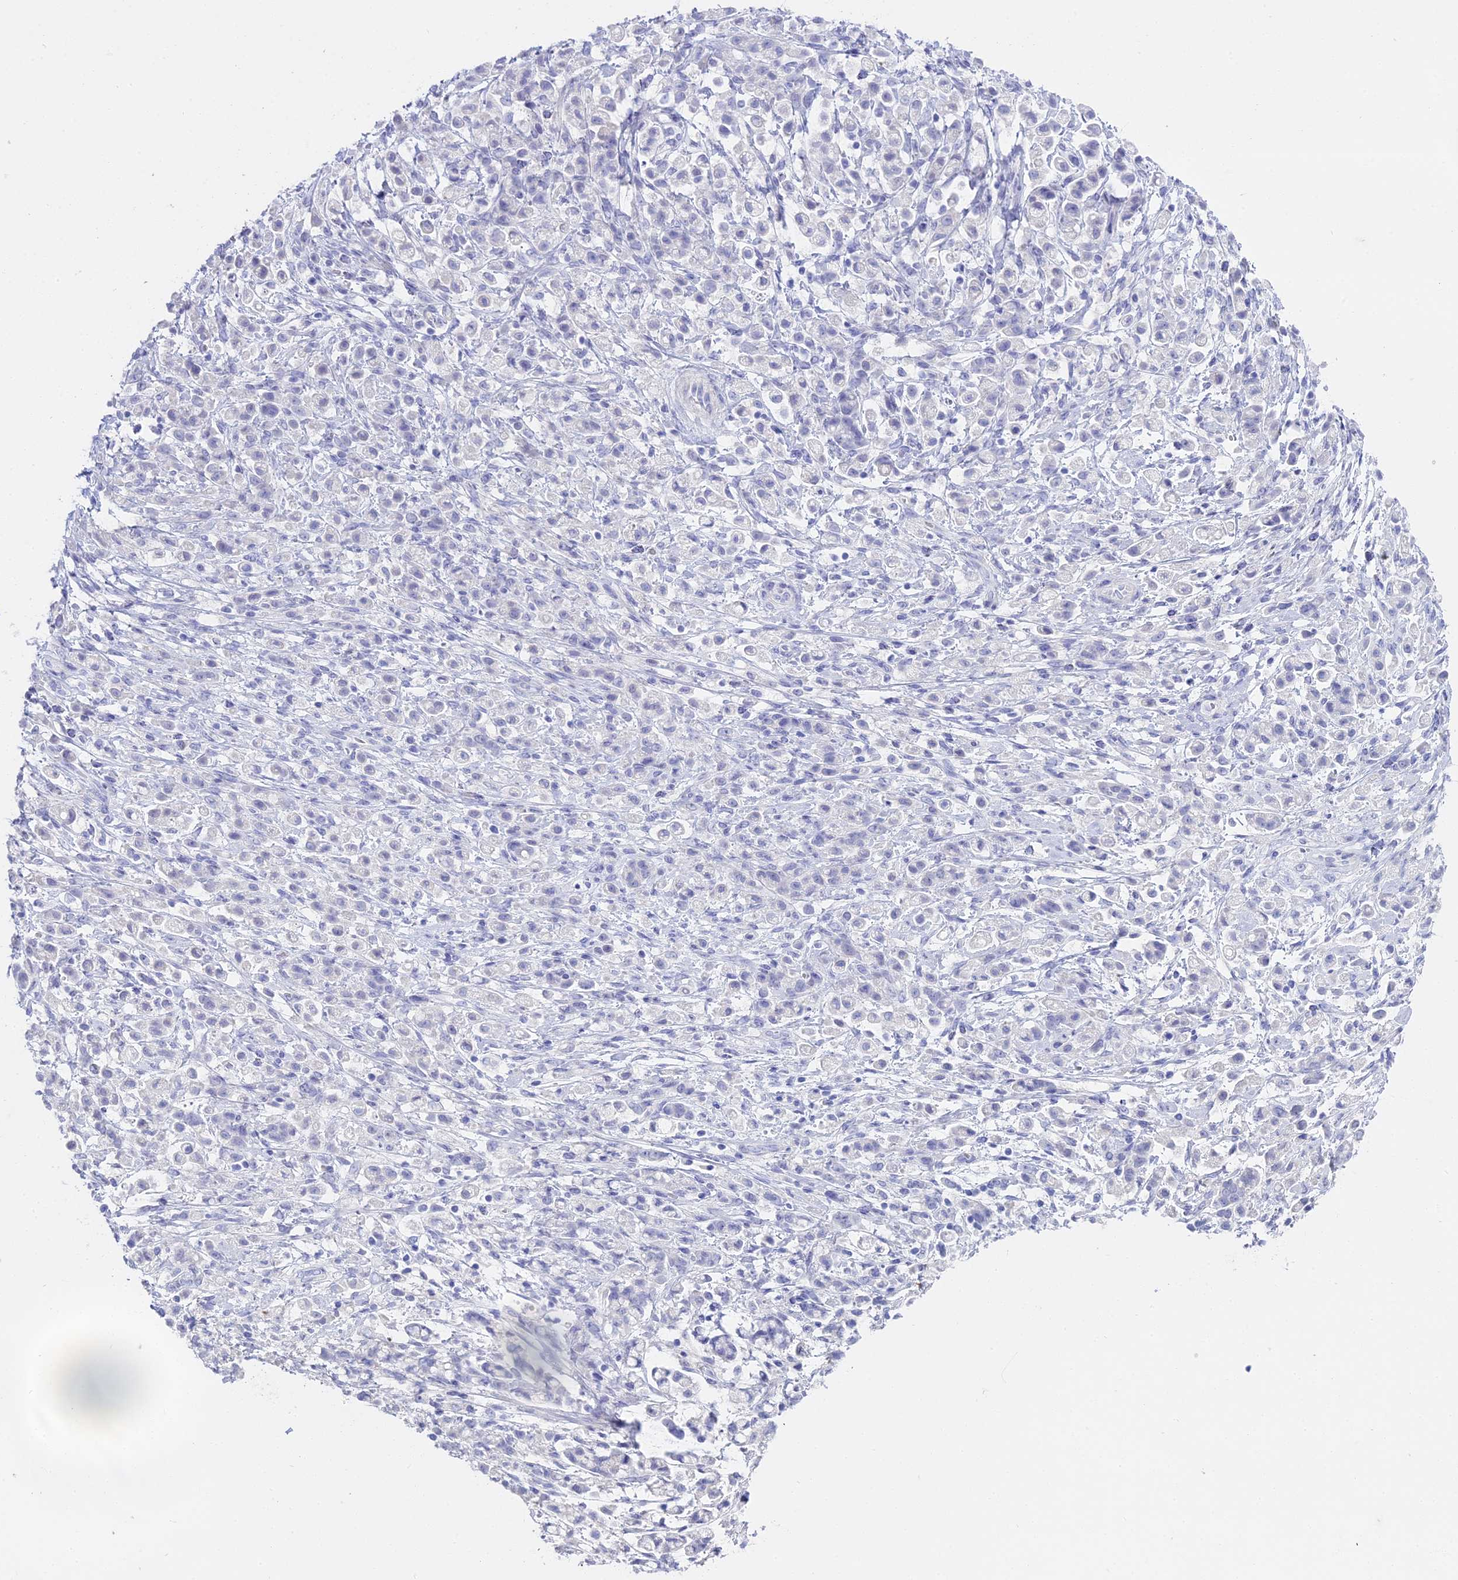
{"staining": {"intensity": "negative", "quantity": "none", "location": "none"}, "tissue": "stomach cancer", "cell_type": "Tumor cells", "image_type": "cancer", "snomed": [{"axis": "morphology", "description": "Adenocarcinoma, NOS"}, {"axis": "topography", "description": "Stomach"}], "caption": "Tumor cells show no significant protein expression in stomach cancer (adenocarcinoma).", "gene": "S100A7", "patient": {"sex": "female", "age": 60}}